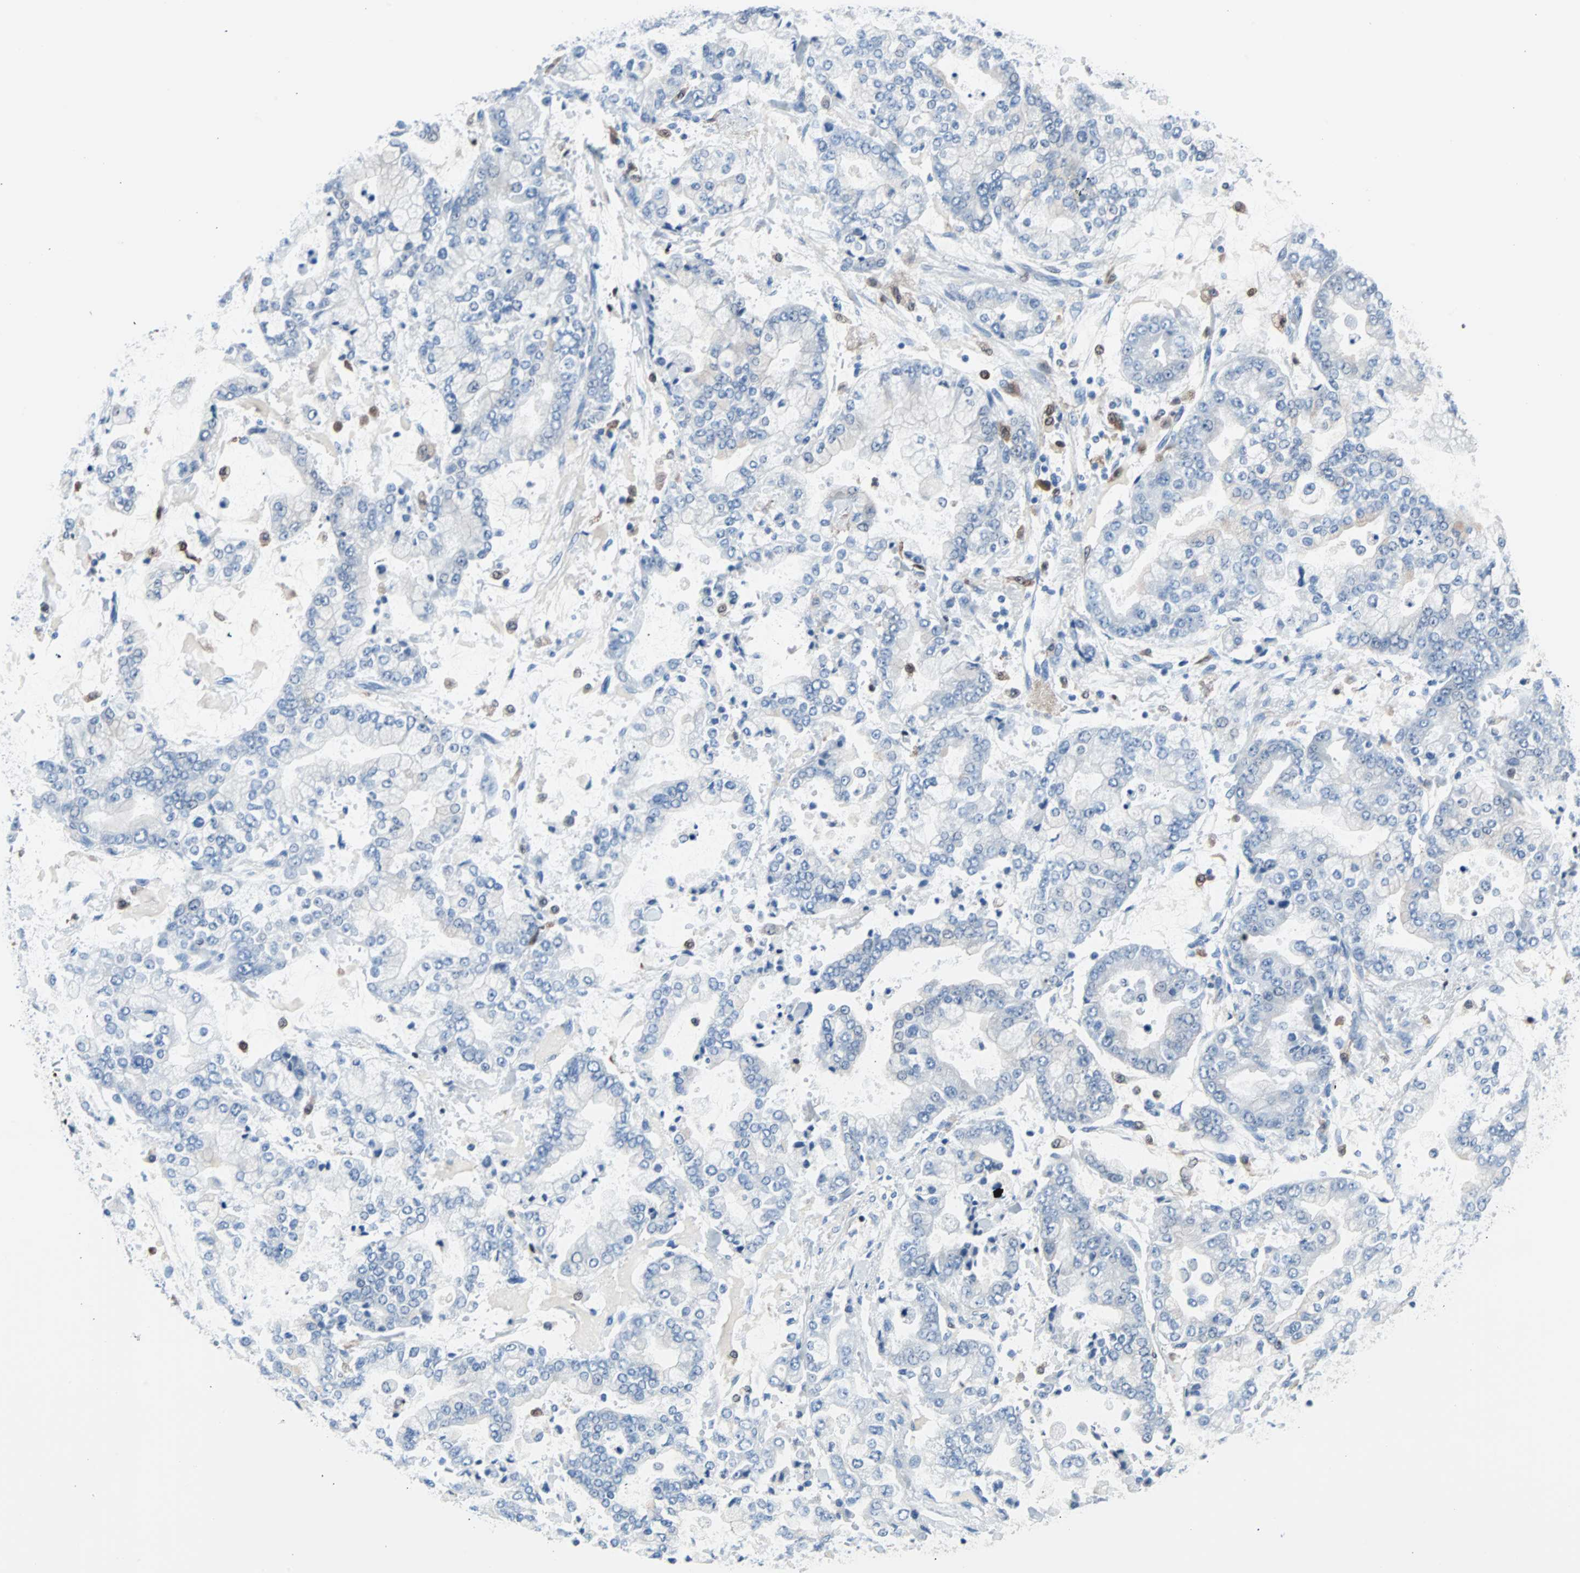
{"staining": {"intensity": "negative", "quantity": "none", "location": "none"}, "tissue": "stomach cancer", "cell_type": "Tumor cells", "image_type": "cancer", "snomed": [{"axis": "morphology", "description": "Adenocarcinoma, NOS"}, {"axis": "topography", "description": "Stomach"}], "caption": "Protein analysis of stomach adenocarcinoma reveals no significant staining in tumor cells.", "gene": "SYK", "patient": {"sex": "male", "age": 76}}